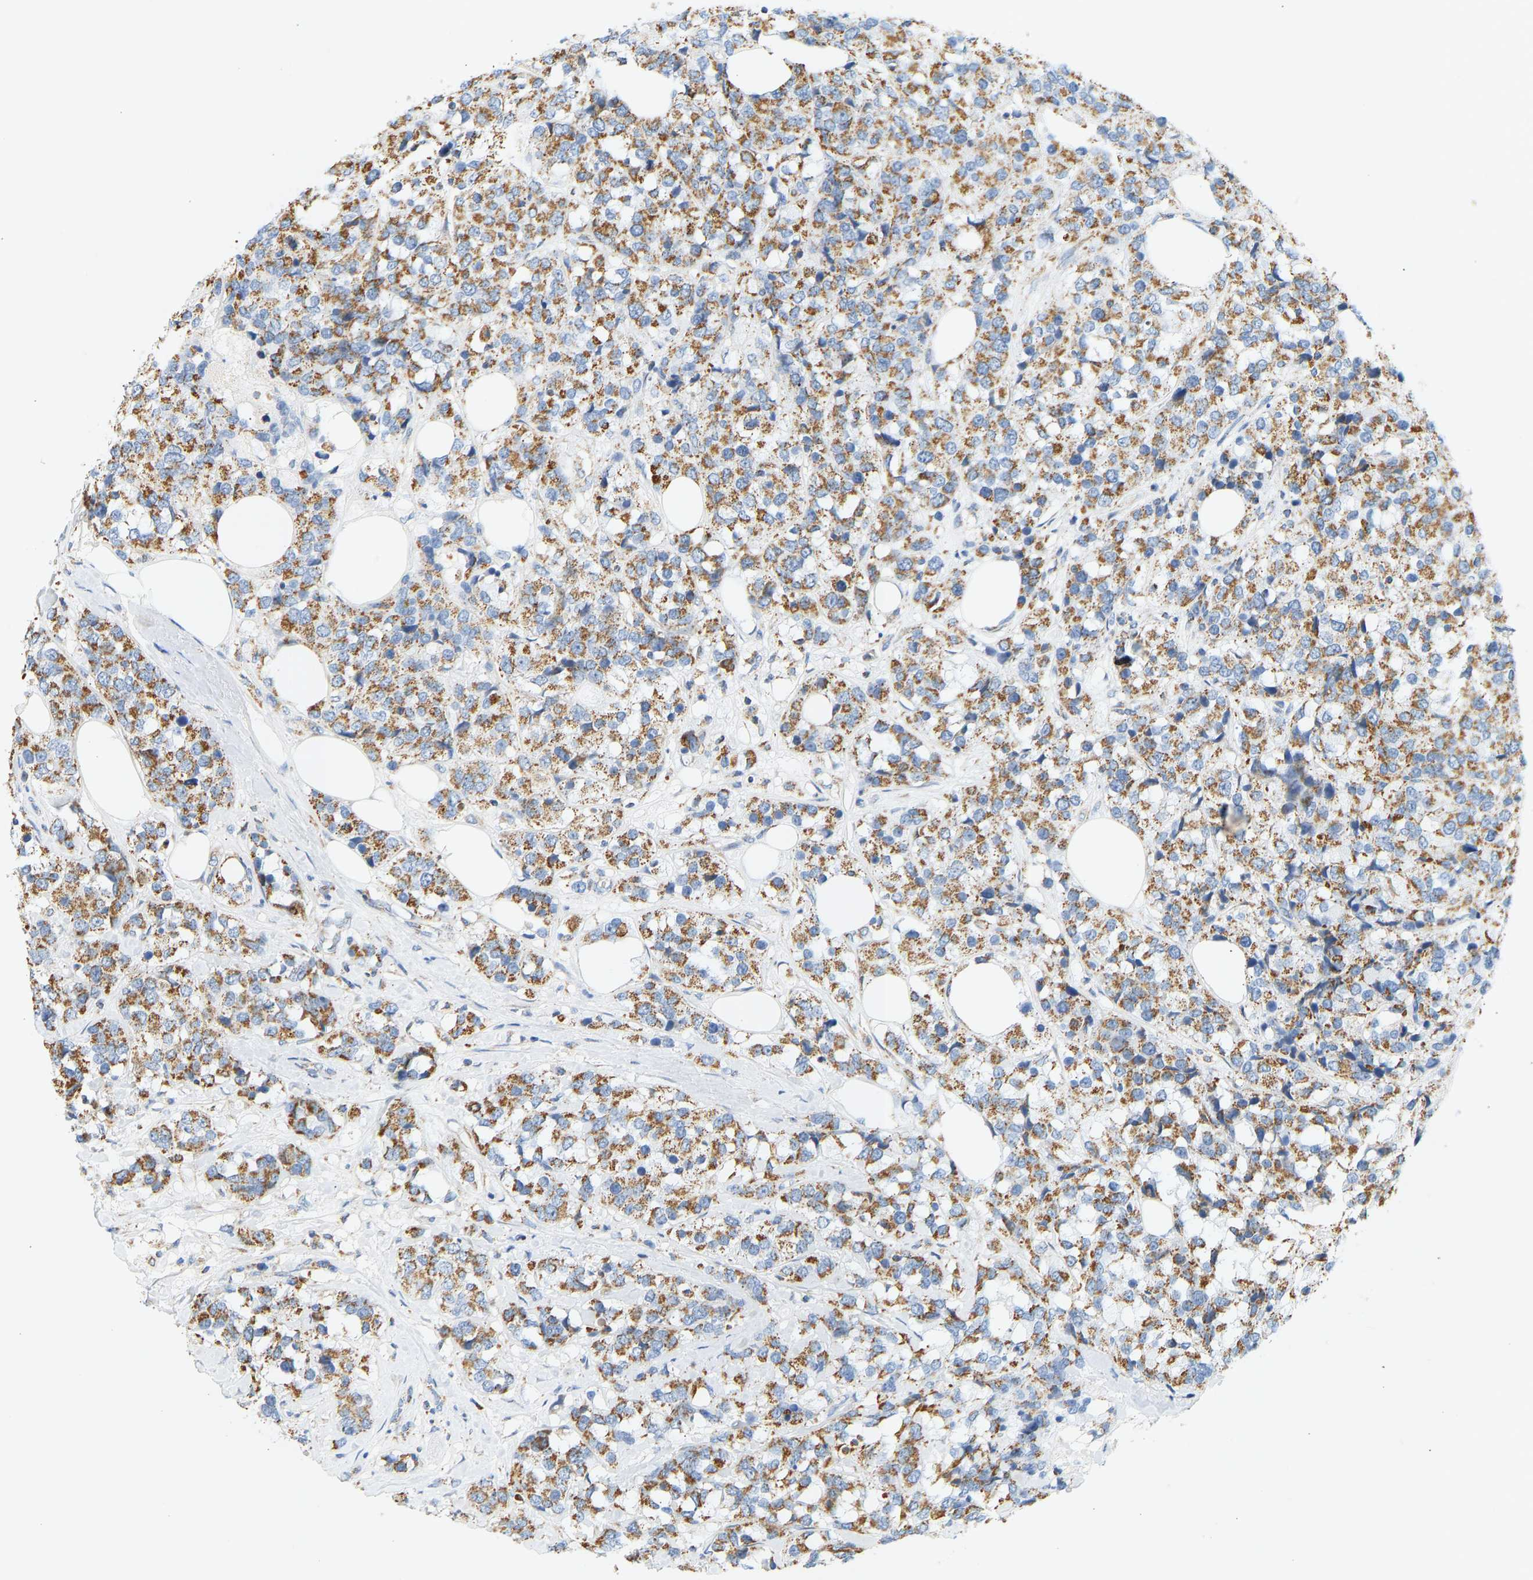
{"staining": {"intensity": "moderate", "quantity": ">75%", "location": "cytoplasmic/membranous"}, "tissue": "breast cancer", "cell_type": "Tumor cells", "image_type": "cancer", "snomed": [{"axis": "morphology", "description": "Lobular carcinoma"}, {"axis": "topography", "description": "Breast"}], "caption": "Immunohistochemical staining of breast lobular carcinoma exhibits medium levels of moderate cytoplasmic/membranous staining in approximately >75% of tumor cells.", "gene": "GRPEL2", "patient": {"sex": "female", "age": 59}}